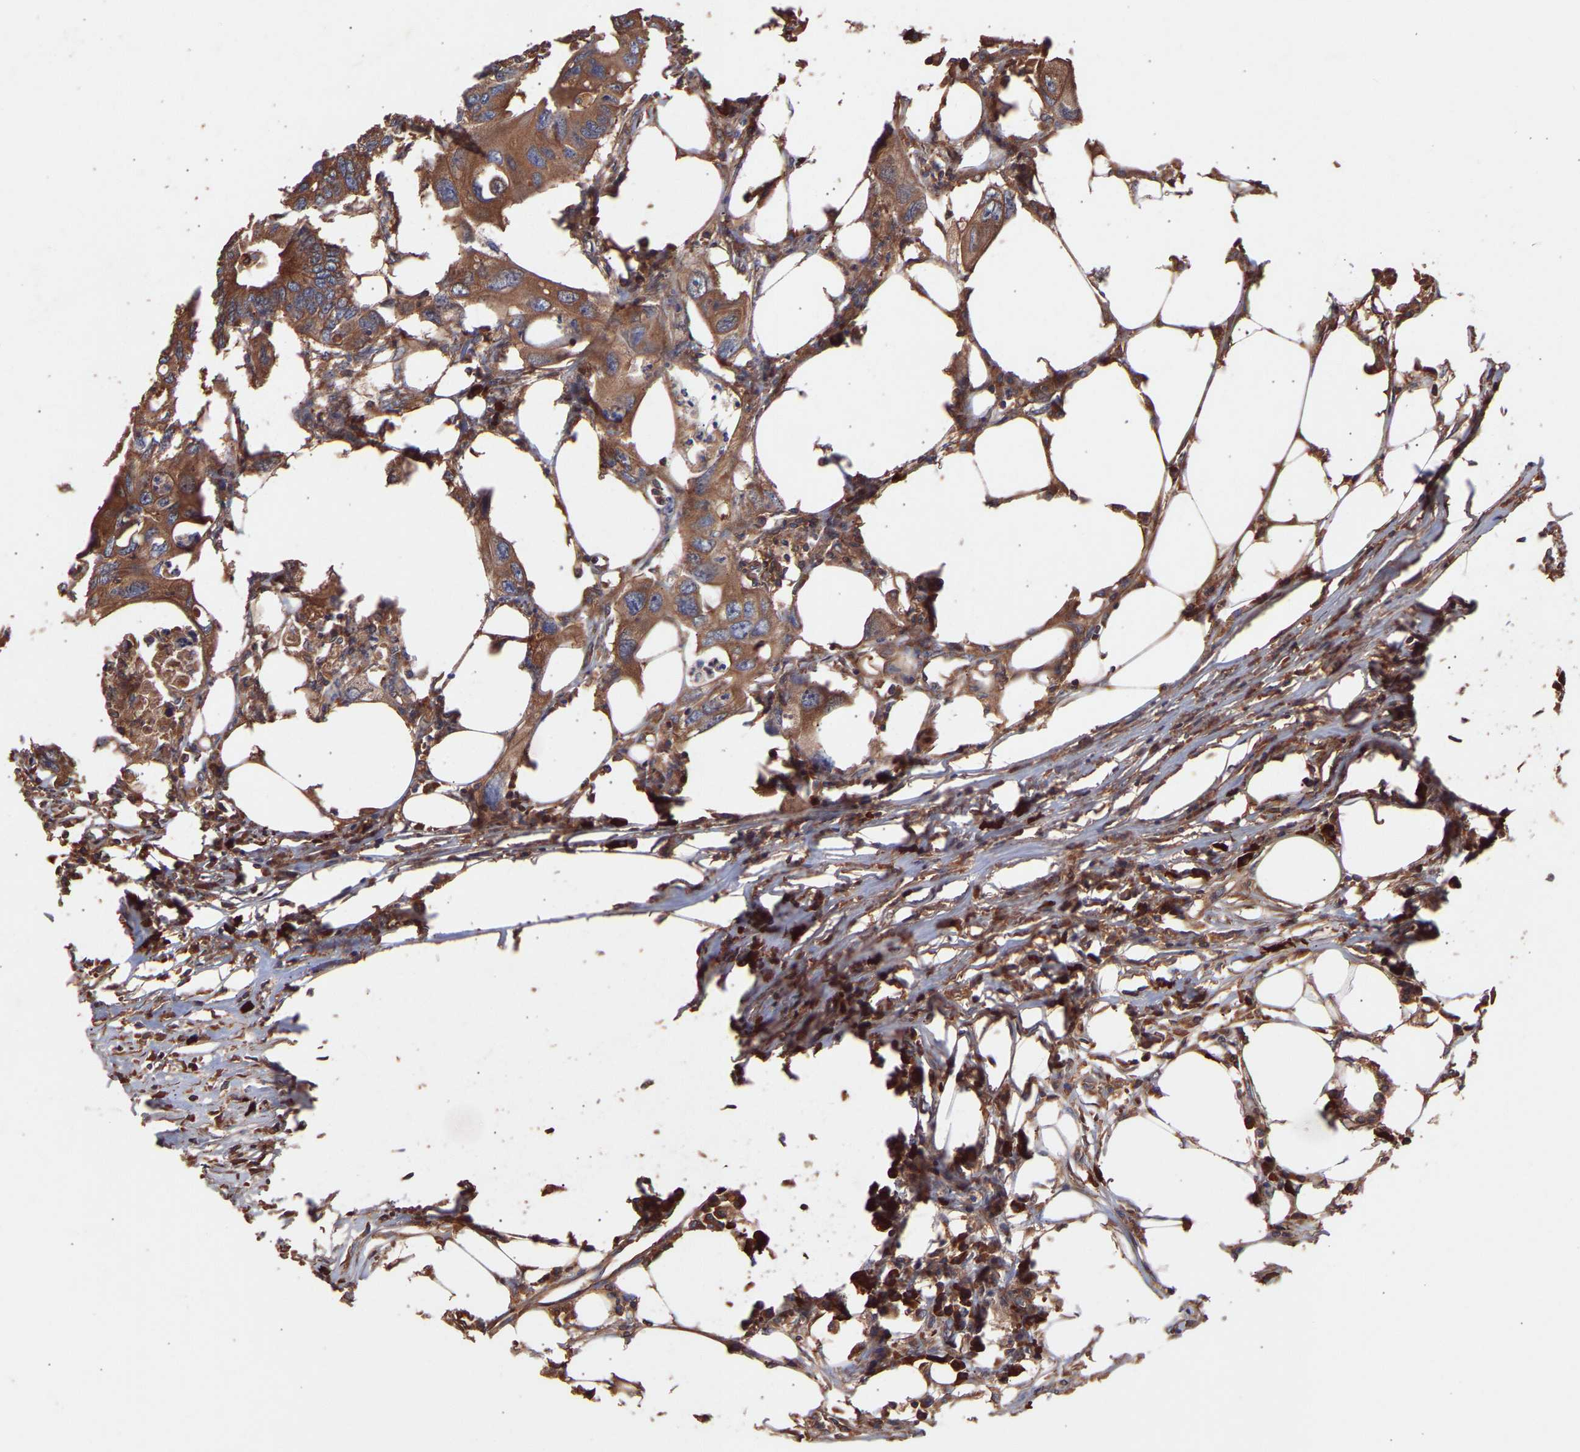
{"staining": {"intensity": "moderate", "quantity": ">75%", "location": "cytoplasmic/membranous"}, "tissue": "colorectal cancer", "cell_type": "Tumor cells", "image_type": "cancer", "snomed": [{"axis": "morphology", "description": "Adenocarcinoma, NOS"}, {"axis": "topography", "description": "Colon"}], "caption": "Immunohistochemistry (IHC) (DAB (3,3'-diaminobenzidine)) staining of human colorectal adenocarcinoma exhibits moderate cytoplasmic/membranous protein positivity in about >75% of tumor cells. The protein is shown in brown color, while the nuclei are stained blue.", "gene": "TMEM268", "patient": {"sex": "male", "age": 71}}